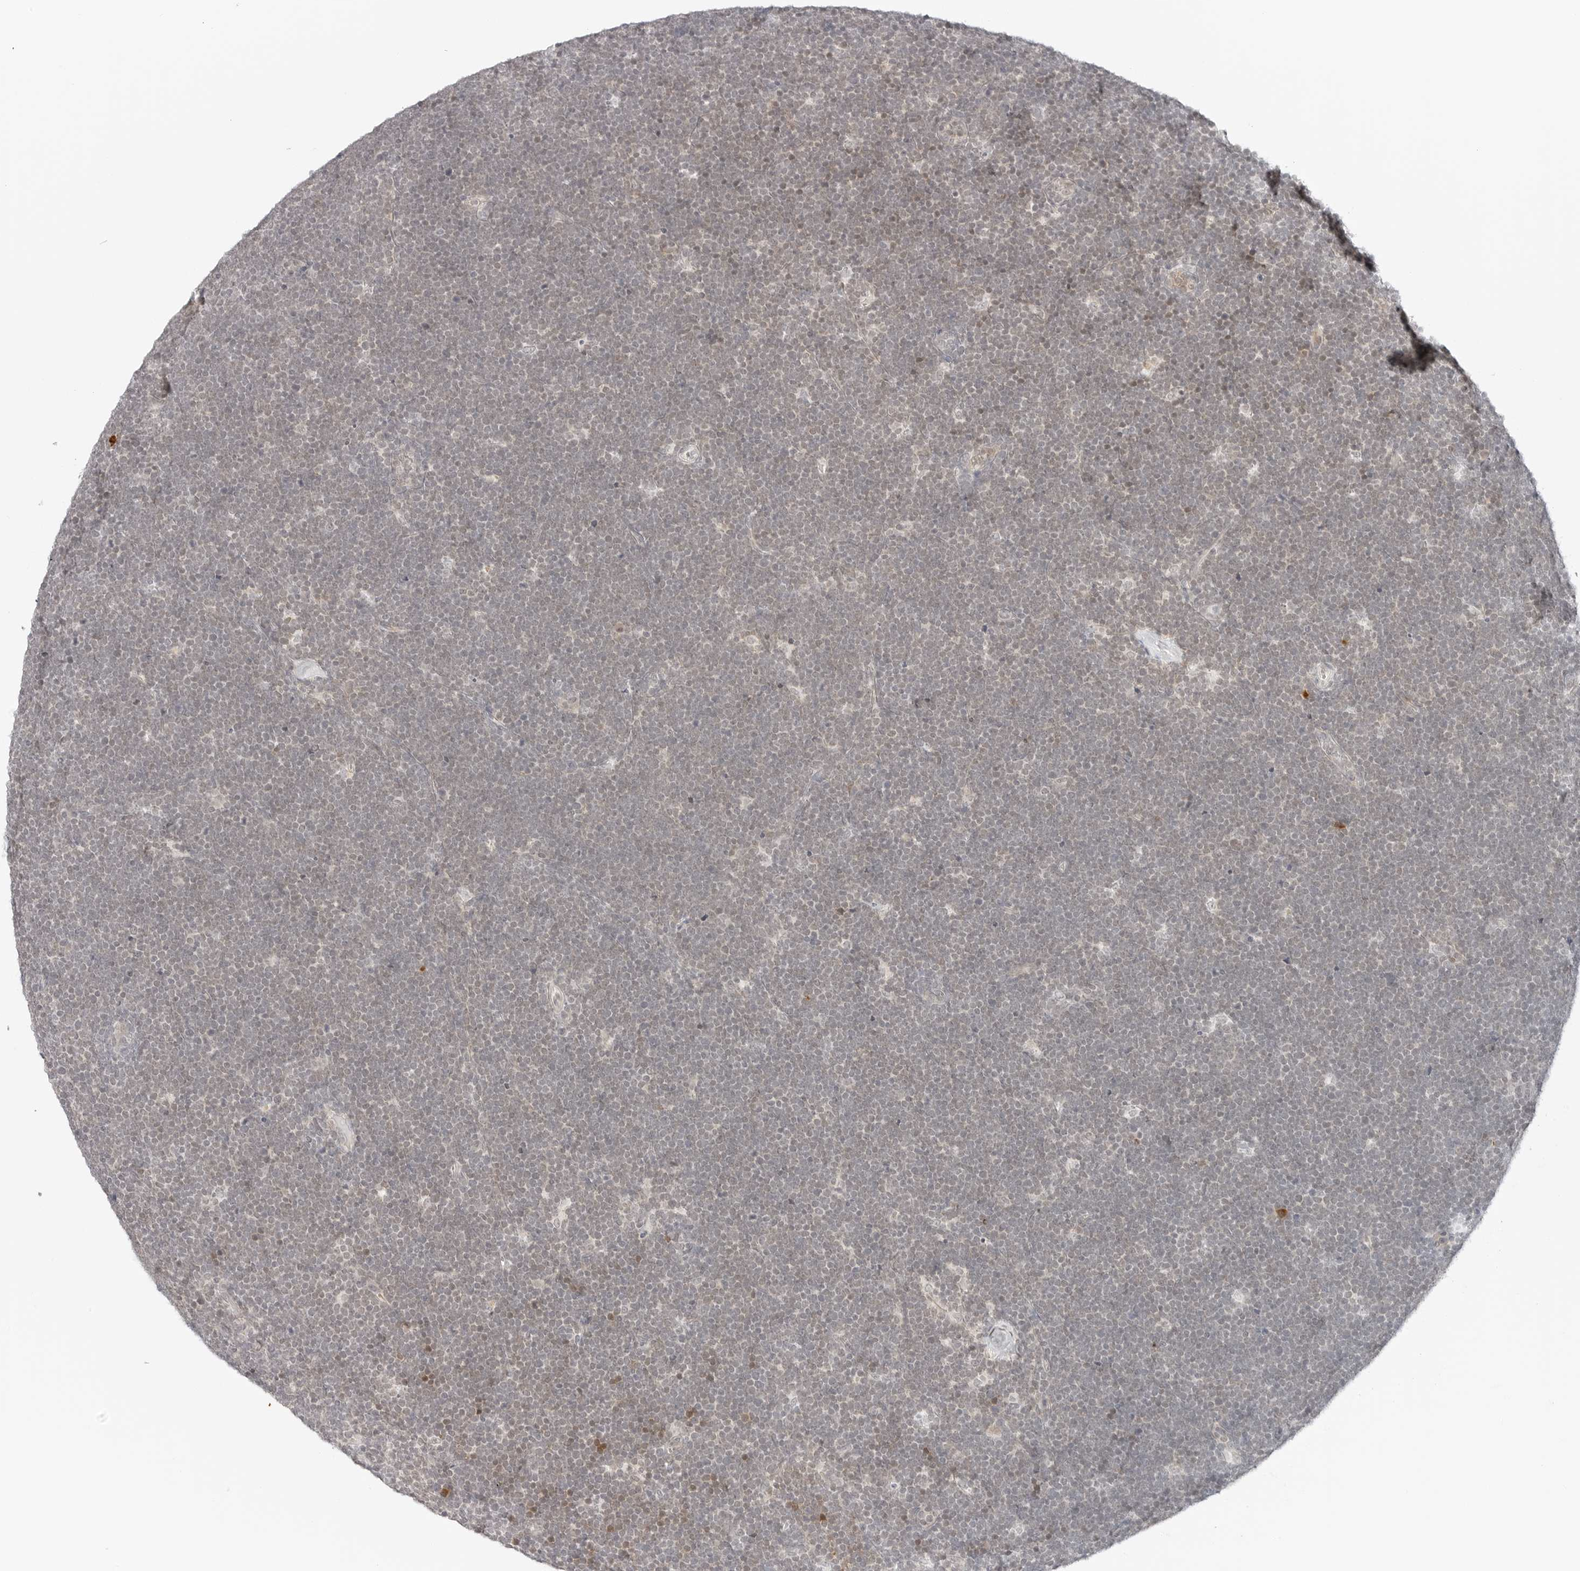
{"staining": {"intensity": "negative", "quantity": "none", "location": "none"}, "tissue": "lymphoma", "cell_type": "Tumor cells", "image_type": "cancer", "snomed": [{"axis": "morphology", "description": "Malignant lymphoma, non-Hodgkin's type, High grade"}, {"axis": "topography", "description": "Lymph node"}], "caption": "Protein analysis of high-grade malignant lymphoma, non-Hodgkin's type reveals no significant positivity in tumor cells. (Stains: DAB (3,3'-diaminobenzidine) IHC with hematoxylin counter stain, Microscopy: brightfield microscopy at high magnification).", "gene": "NEO1", "patient": {"sex": "male", "age": 13}}